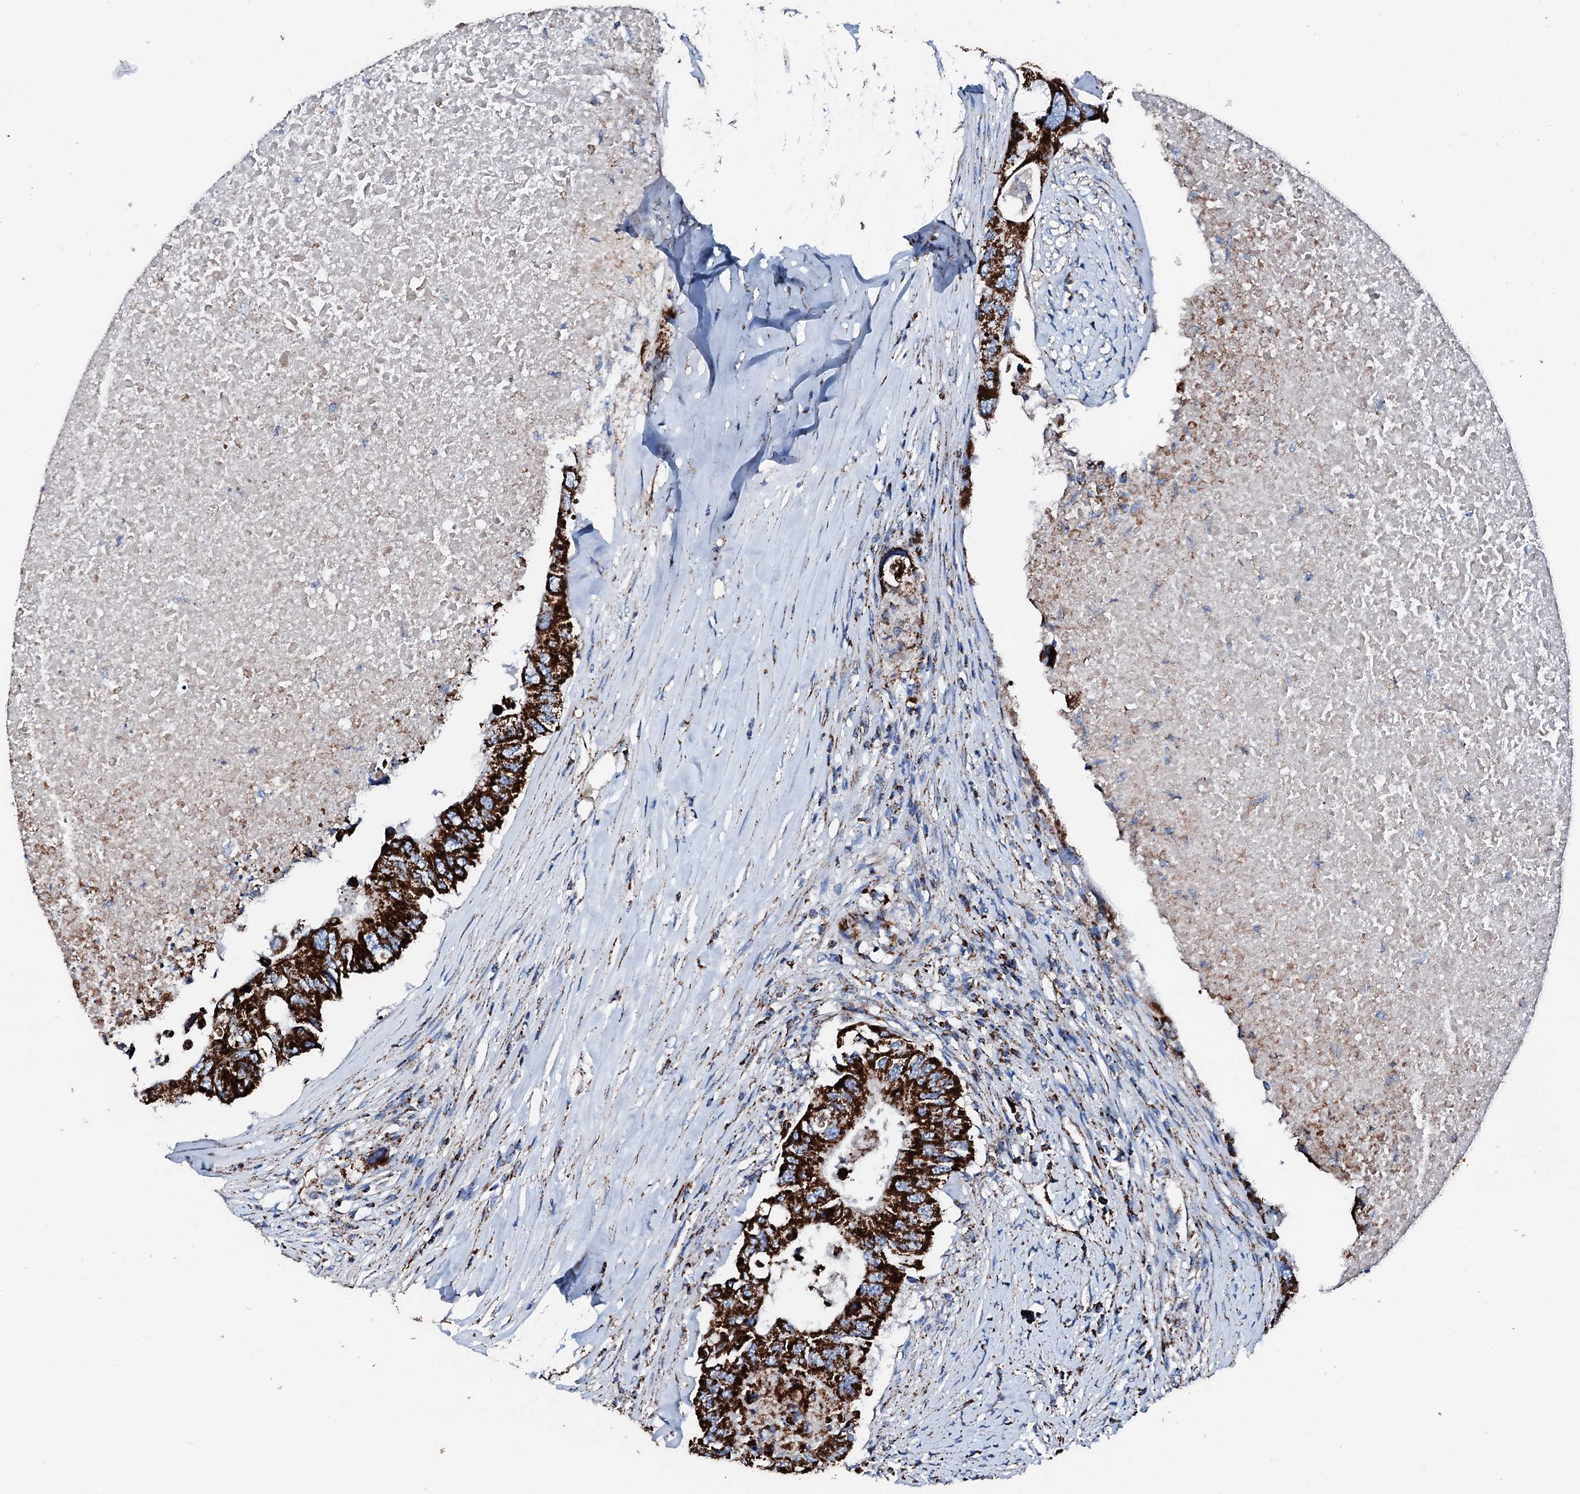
{"staining": {"intensity": "strong", "quantity": ">75%", "location": "cytoplasmic/membranous"}, "tissue": "colorectal cancer", "cell_type": "Tumor cells", "image_type": "cancer", "snomed": [{"axis": "morphology", "description": "Adenocarcinoma, NOS"}, {"axis": "topography", "description": "Colon"}], "caption": "A brown stain shows strong cytoplasmic/membranous positivity of a protein in human adenocarcinoma (colorectal) tumor cells. (DAB IHC, brown staining for protein, blue staining for nuclei).", "gene": "HADH", "patient": {"sex": "male", "age": 71}}